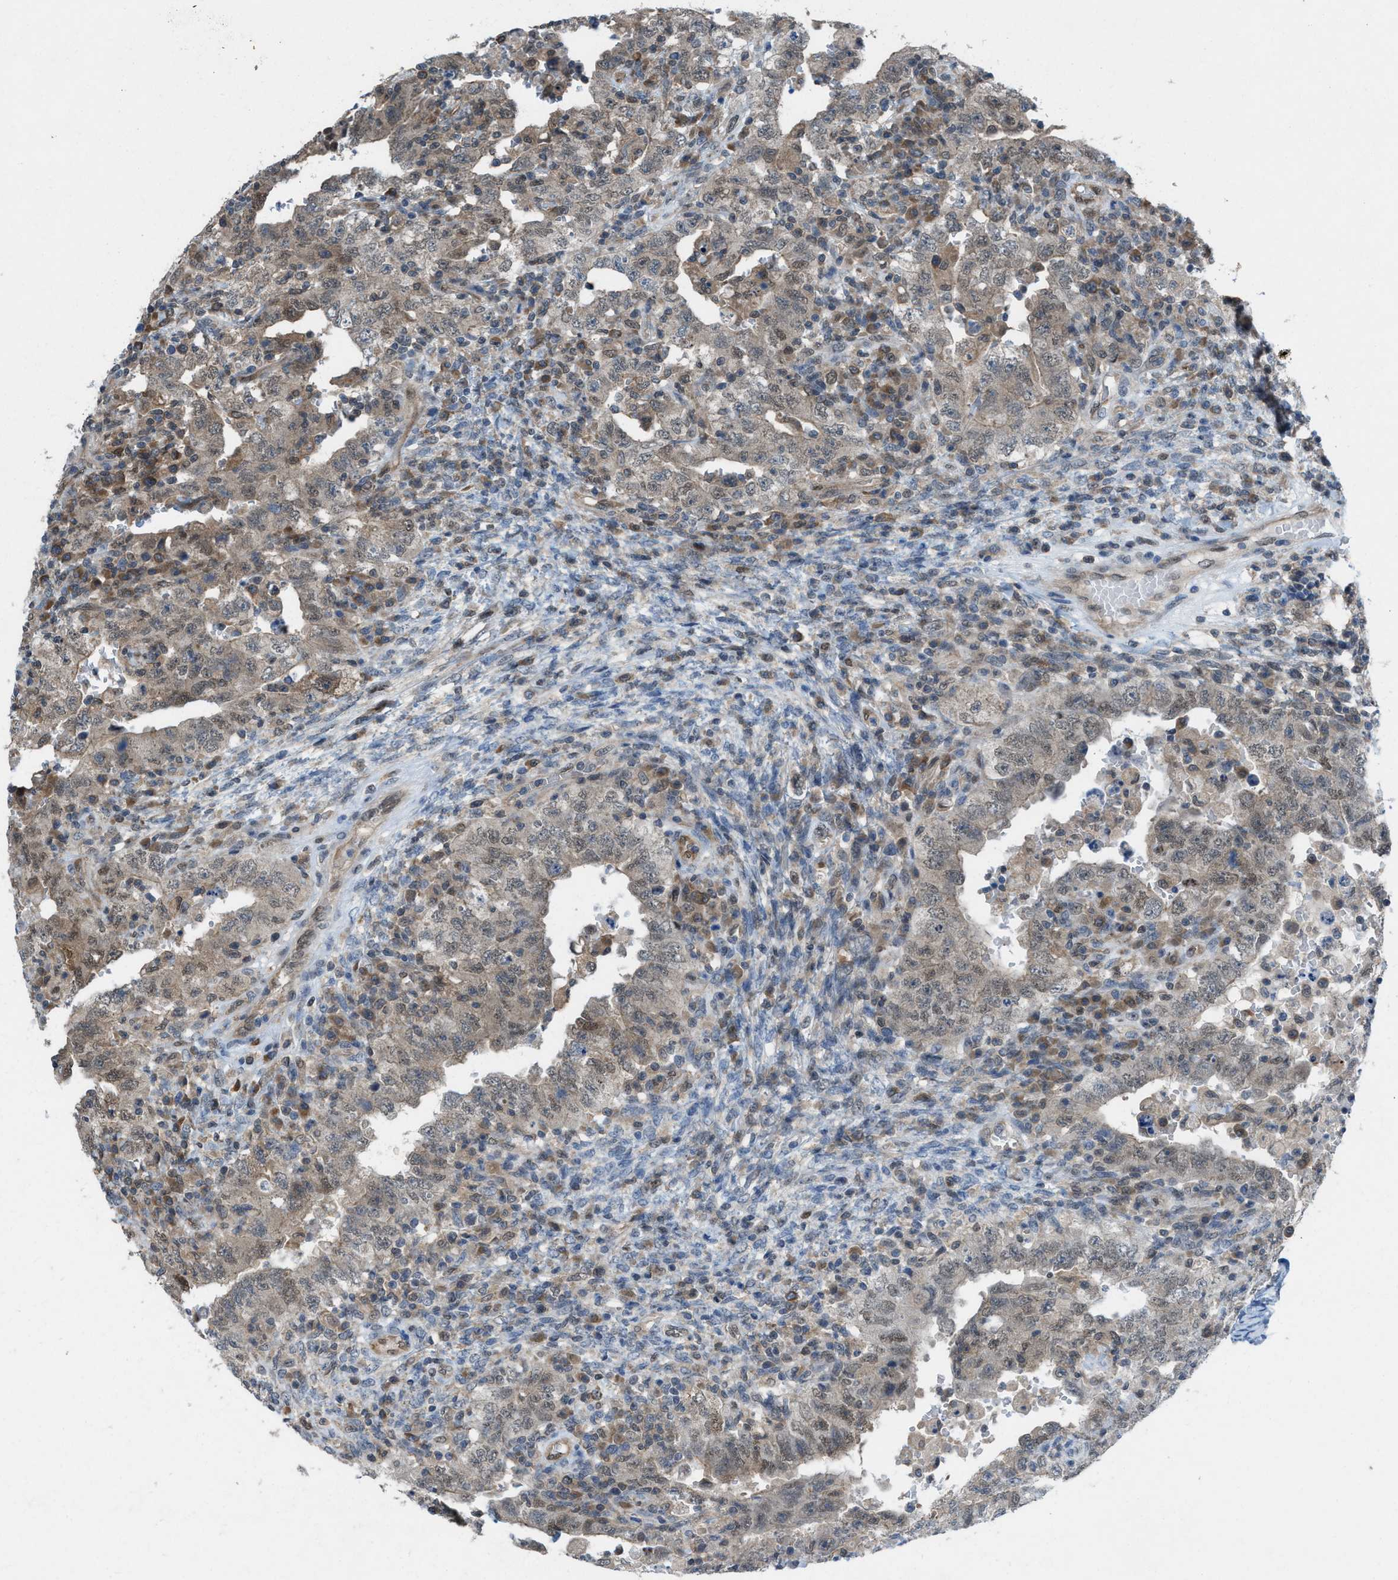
{"staining": {"intensity": "moderate", "quantity": "<25%", "location": "cytoplasmic/membranous"}, "tissue": "testis cancer", "cell_type": "Tumor cells", "image_type": "cancer", "snomed": [{"axis": "morphology", "description": "Carcinoma, Embryonal, NOS"}, {"axis": "topography", "description": "Testis"}], "caption": "Human testis cancer stained for a protein (brown) demonstrates moderate cytoplasmic/membranous positive positivity in about <25% of tumor cells.", "gene": "PLAA", "patient": {"sex": "male", "age": 26}}